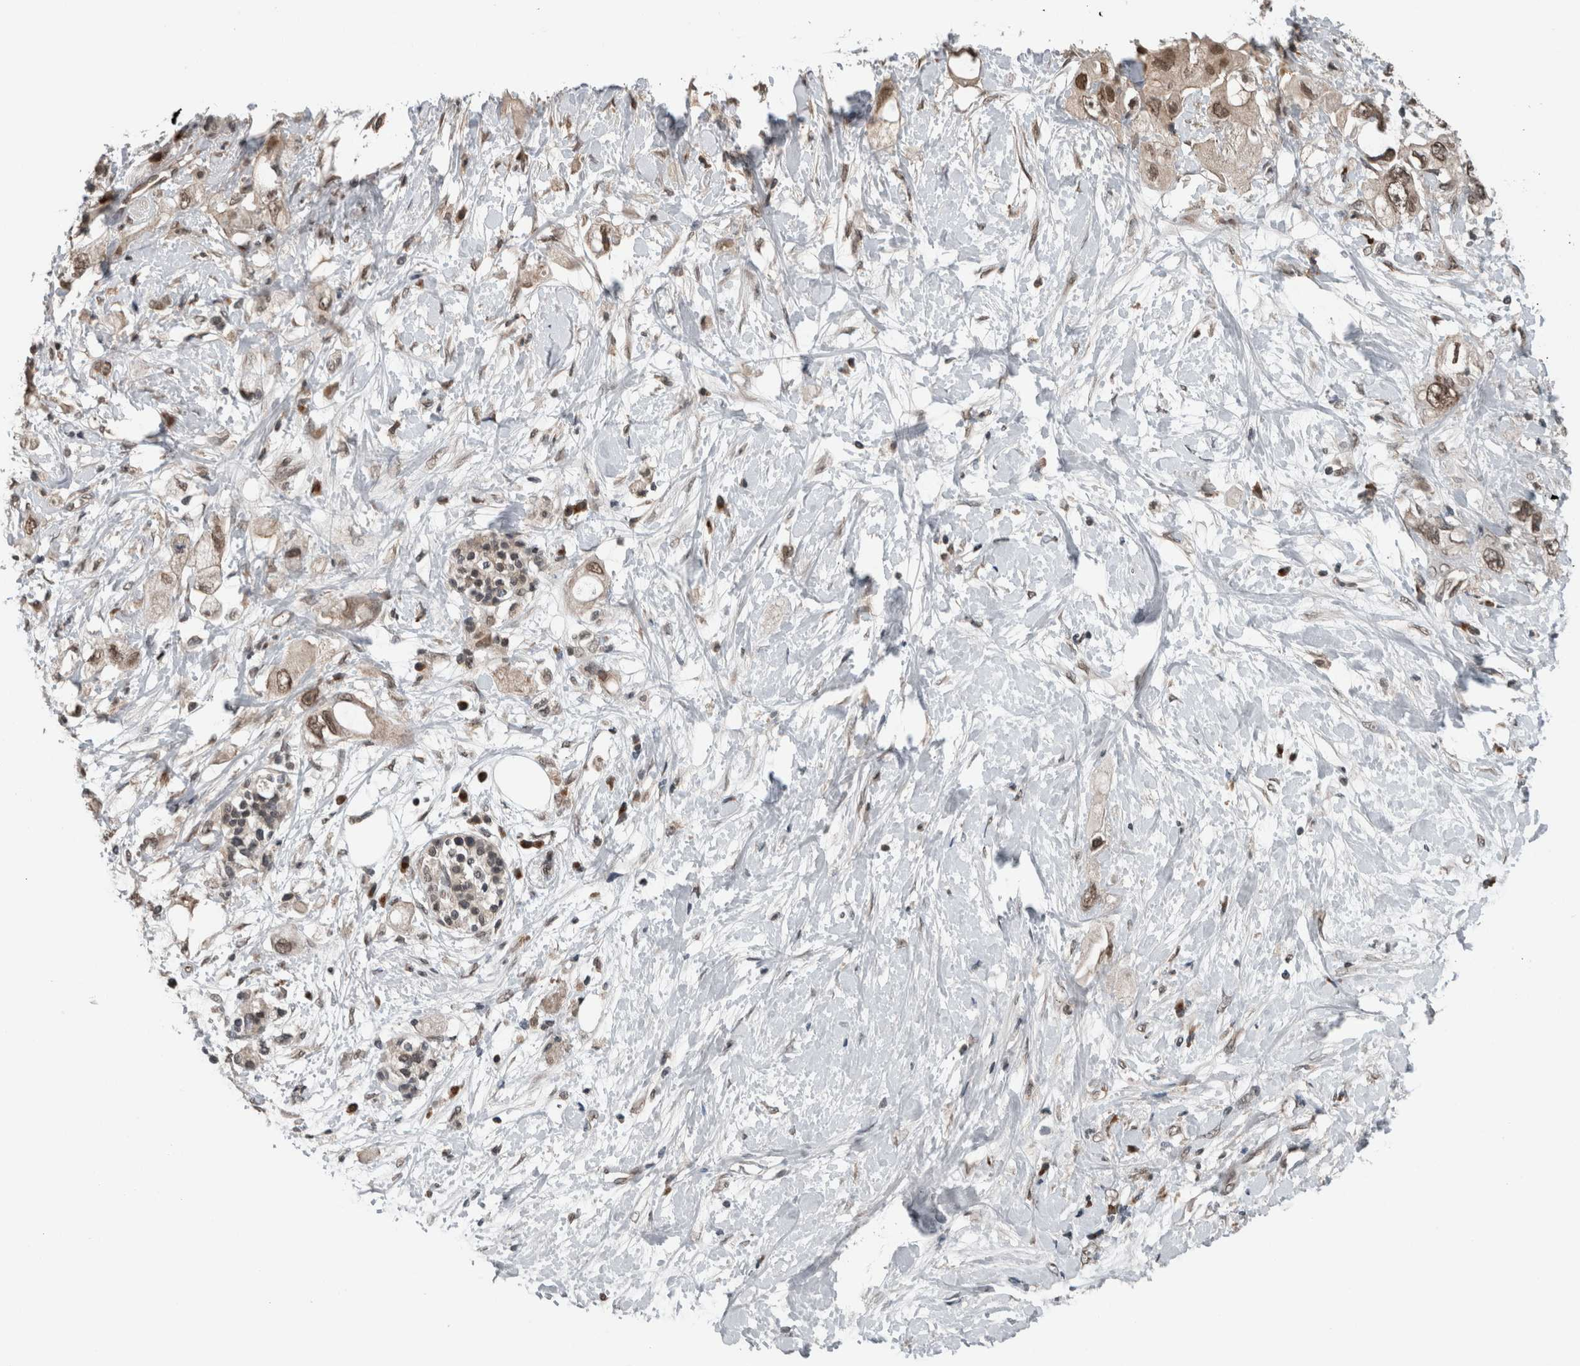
{"staining": {"intensity": "weak", "quantity": ">75%", "location": "cytoplasmic/membranous,nuclear"}, "tissue": "pancreatic cancer", "cell_type": "Tumor cells", "image_type": "cancer", "snomed": [{"axis": "morphology", "description": "Adenocarcinoma, NOS"}, {"axis": "topography", "description": "Pancreas"}], "caption": "High-magnification brightfield microscopy of pancreatic adenocarcinoma stained with DAB (3,3'-diaminobenzidine) (brown) and counterstained with hematoxylin (blue). tumor cells exhibit weak cytoplasmic/membranous and nuclear positivity is appreciated in about>75% of cells.", "gene": "SPAG7", "patient": {"sex": "female", "age": 56}}